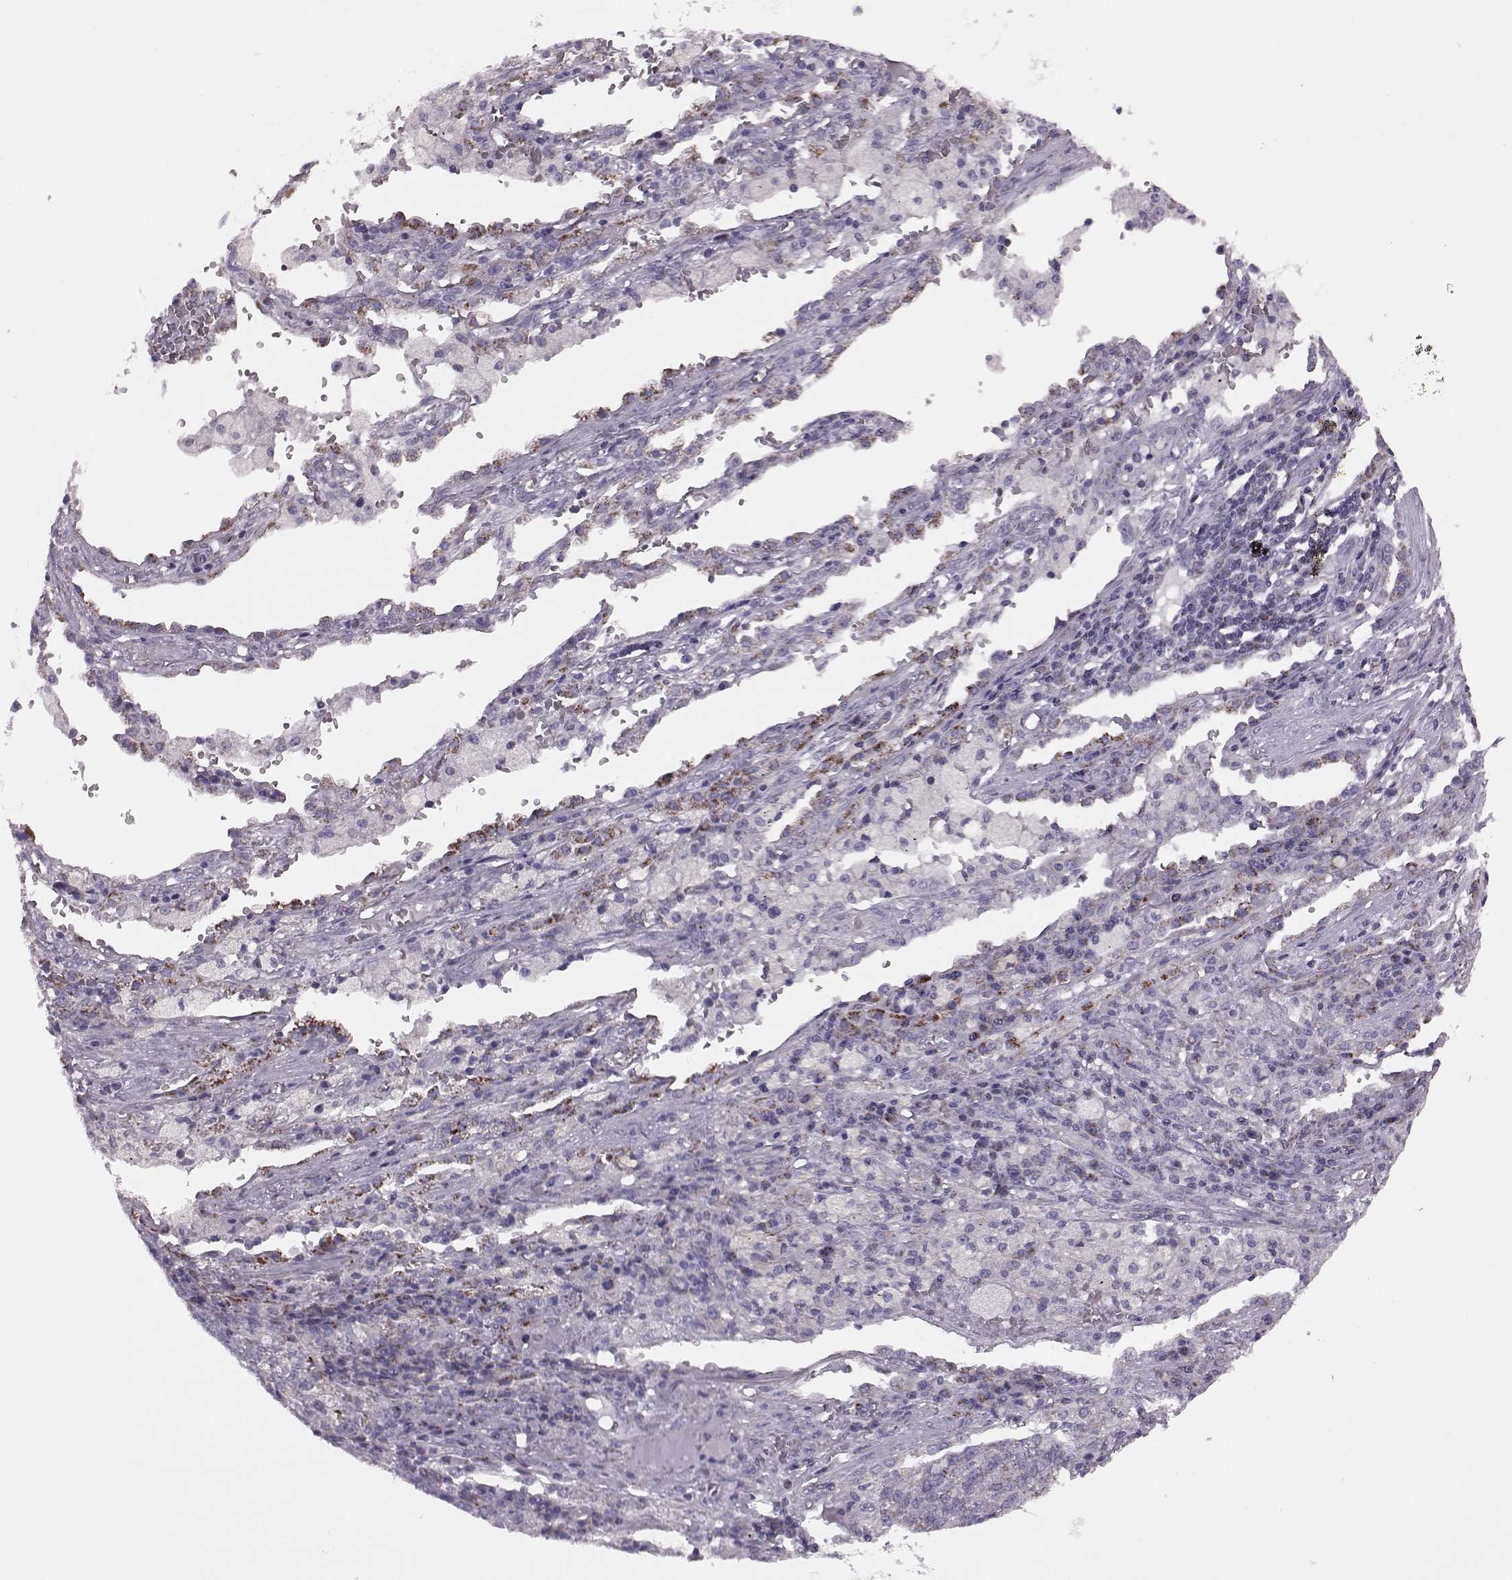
{"staining": {"intensity": "moderate", "quantity": "<25%", "location": "cytoplasmic/membranous"}, "tissue": "lung cancer", "cell_type": "Tumor cells", "image_type": "cancer", "snomed": [{"axis": "morphology", "description": "Adenocarcinoma, NOS"}, {"axis": "topography", "description": "Lung"}], "caption": "Protein staining of adenocarcinoma (lung) tissue demonstrates moderate cytoplasmic/membranous positivity in approximately <25% of tumor cells. Ihc stains the protein in brown and the nuclei are stained blue.", "gene": "RIMS2", "patient": {"sex": "male", "age": 57}}